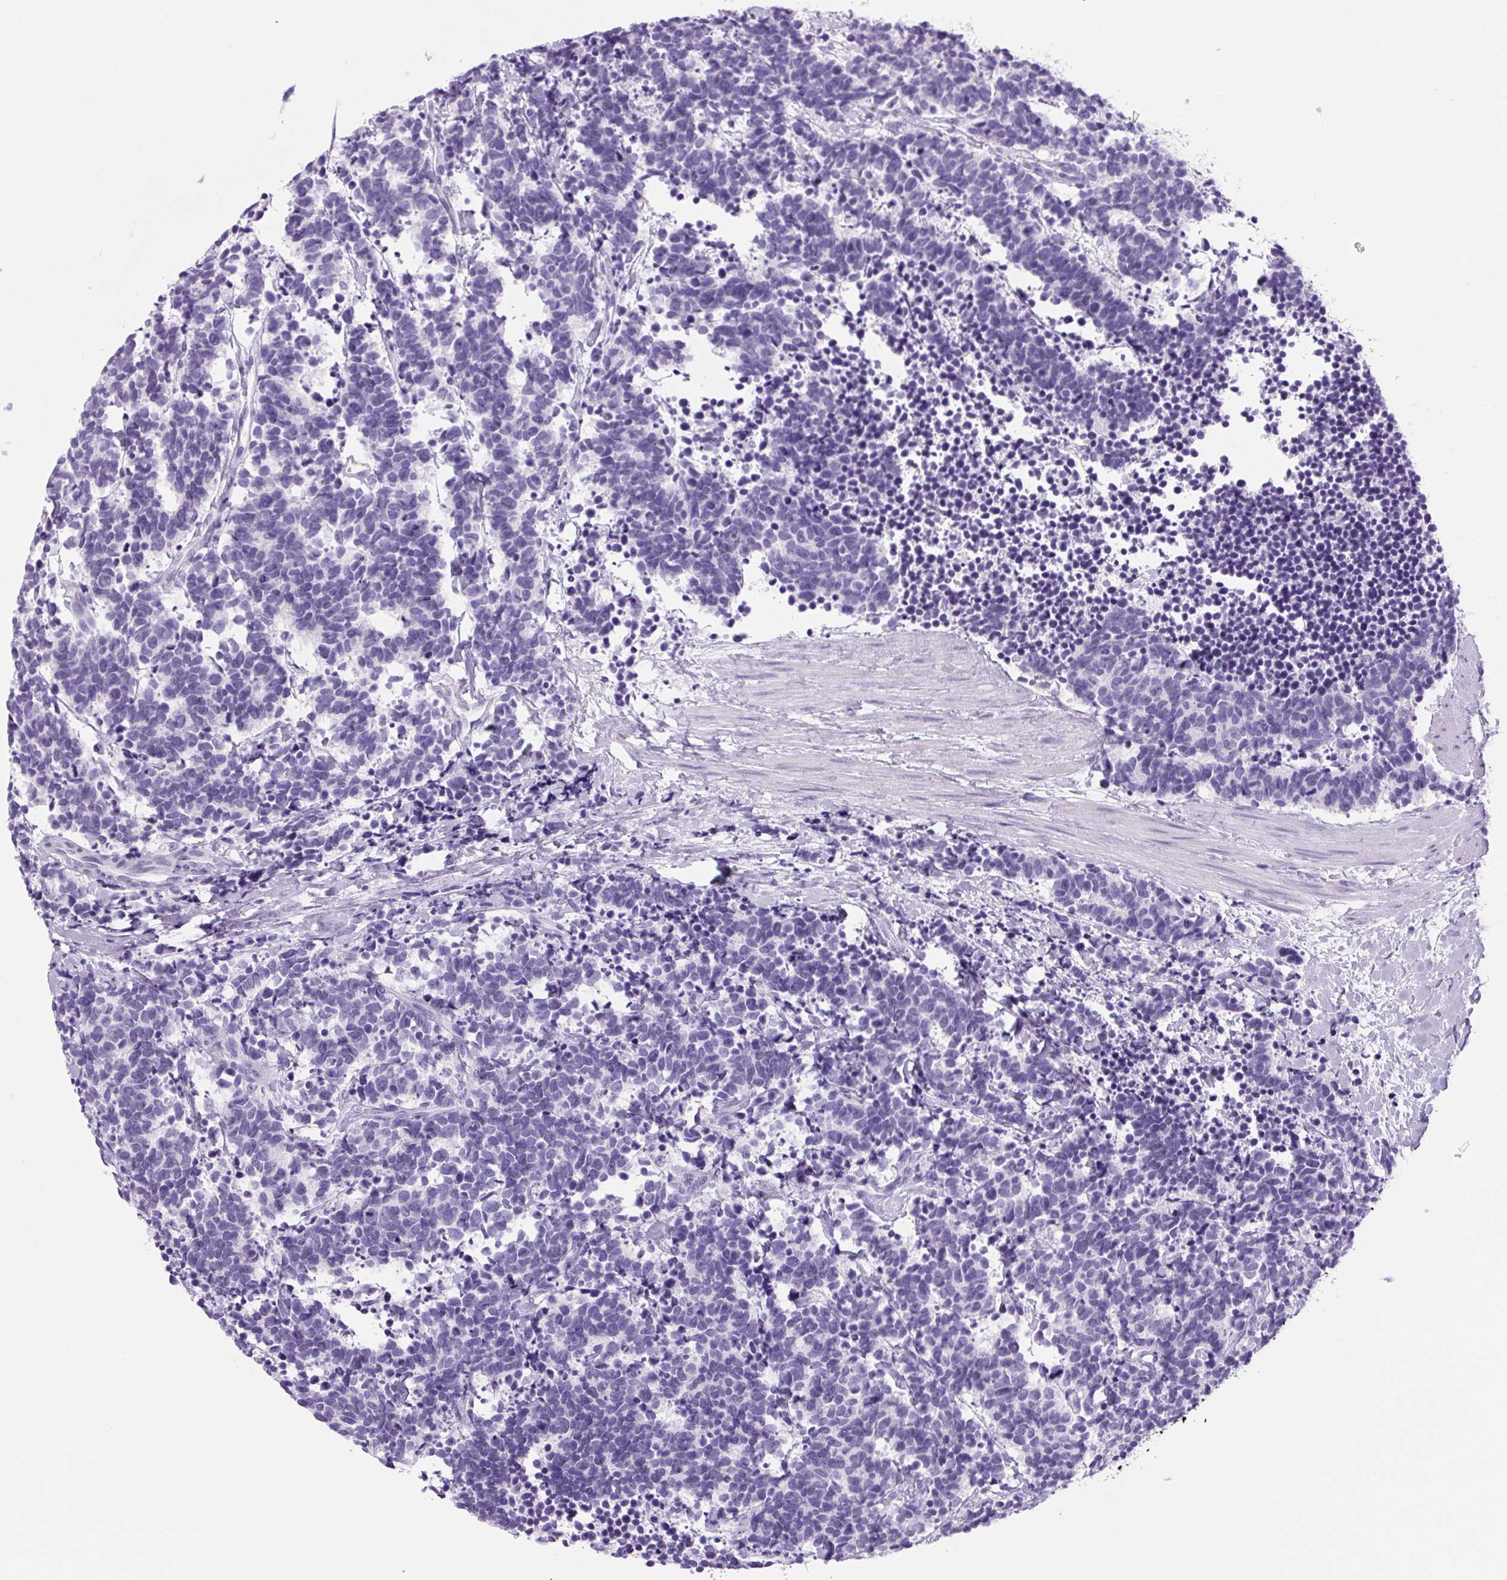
{"staining": {"intensity": "negative", "quantity": "none", "location": "none"}, "tissue": "carcinoid", "cell_type": "Tumor cells", "image_type": "cancer", "snomed": [{"axis": "morphology", "description": "Carcinoma, NOS"}, {"axis": "morphology", "description": "Carcinoid, malignant, NOS"}, {"axis": "topography", "description": "Prostate"}], "caption": "Immunohistochemistry histopathology image of neoplastic tissue: carcinoid stained with DAB (3,3'-diaminobenzidine) reveals no significant protein positivity in tumor cells. Brightfield microscopy of immunohistochemistry stained with DAB (3,3'-diaminobenzidine) (brown) and hematoxylin (blue), captured at high magnification.", "gene": "PRRT1", "patient": {"sex": "male", "age": 57}}